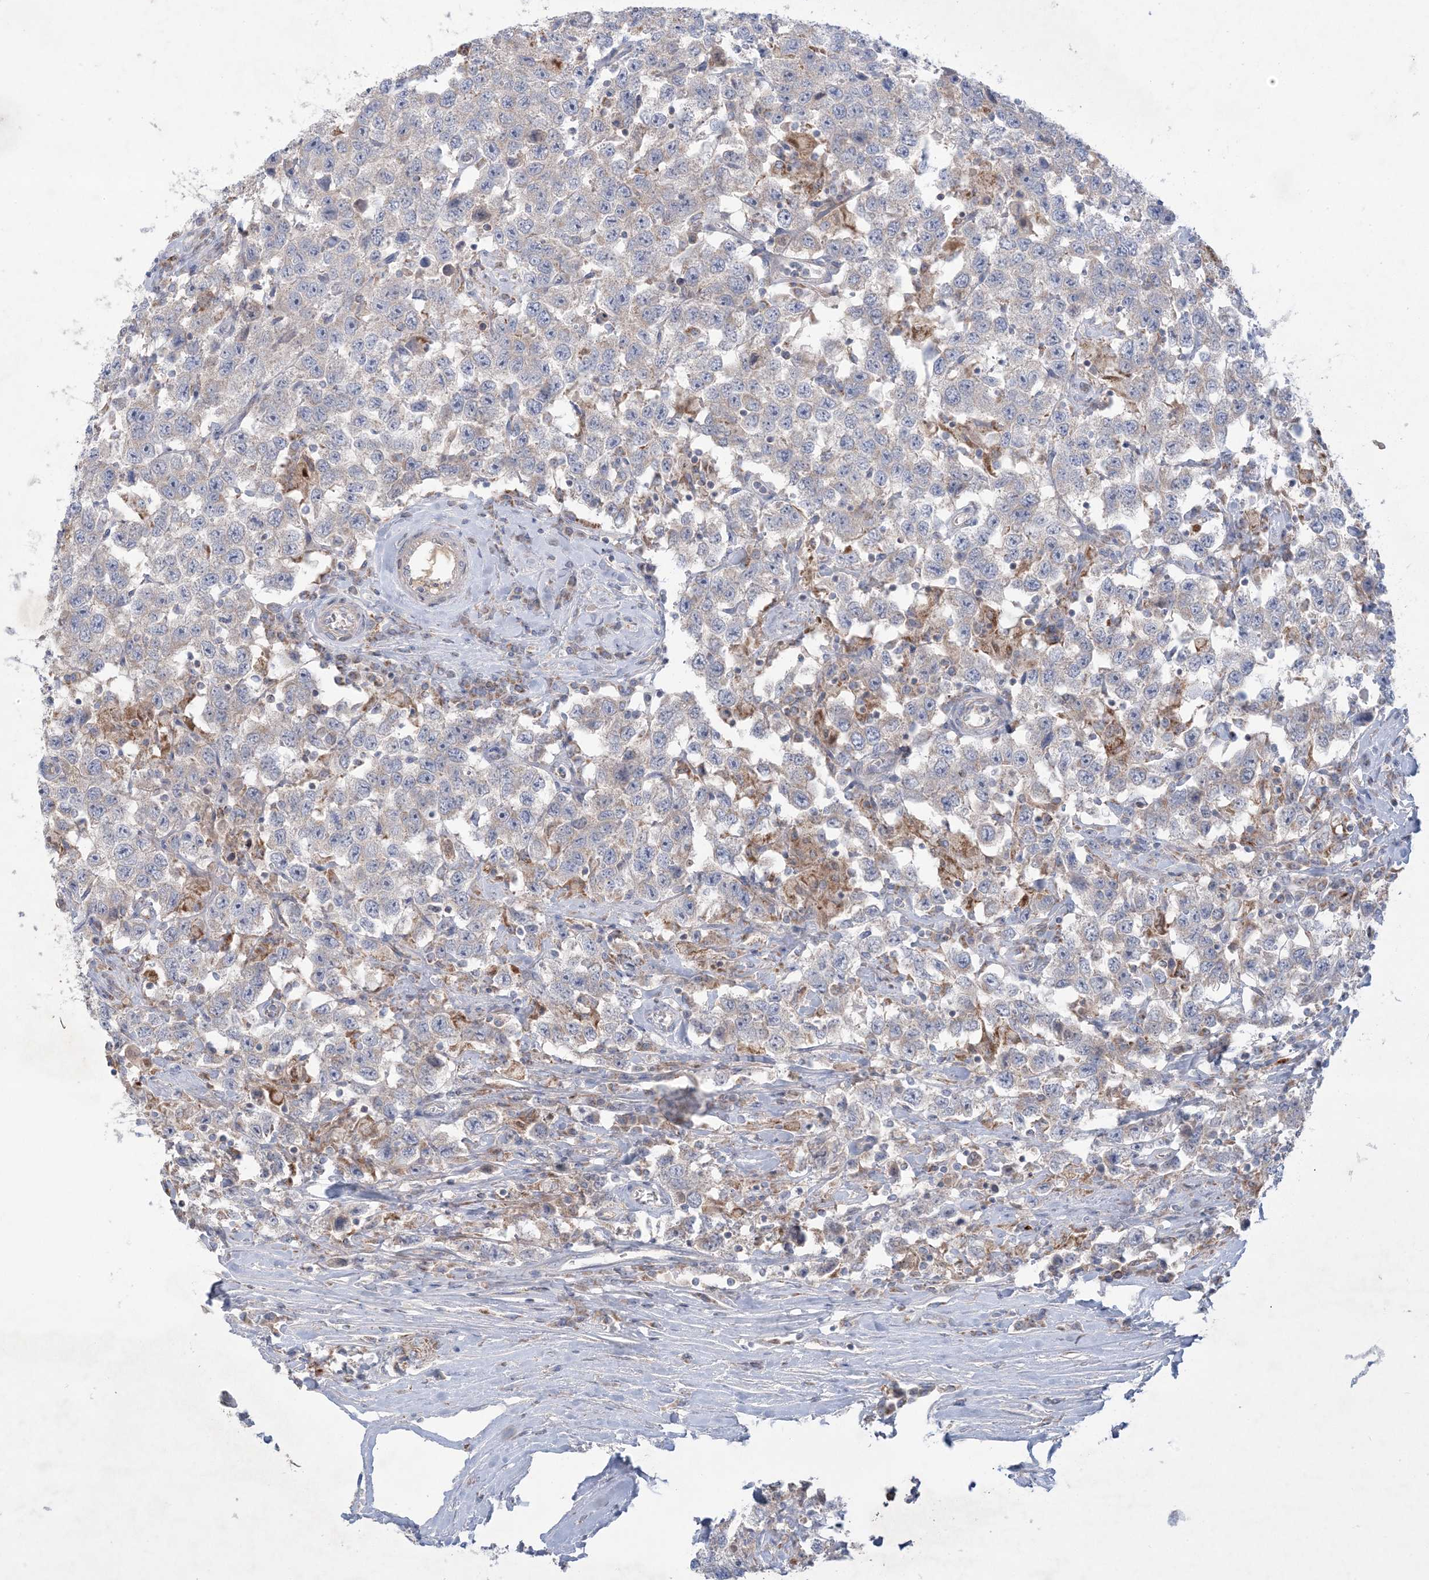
{"staining": {"intensity": "negative", "quantity": "none", "location": "none"}, "tissue": "testis cancer", "cell_type": "Tumor cells", "image_type": "cancer", "snomed": [{"axis": "morphology", "description": "Seminoma, NOS"}, {"axis": "topography", "description": "Testis"}], "caption": "An image of seminoma (testis) stained for a protein demonstrates no brown staining in tumor cells. Brightfield microscopy of immunohistochemistry stained with DAB (3,3'-diaminobenzidine) (brown) and hematoxylin (blue), captured at high magnification.", "gene": "KCTD6", "patient": {"sex": "male", "age": 41}}